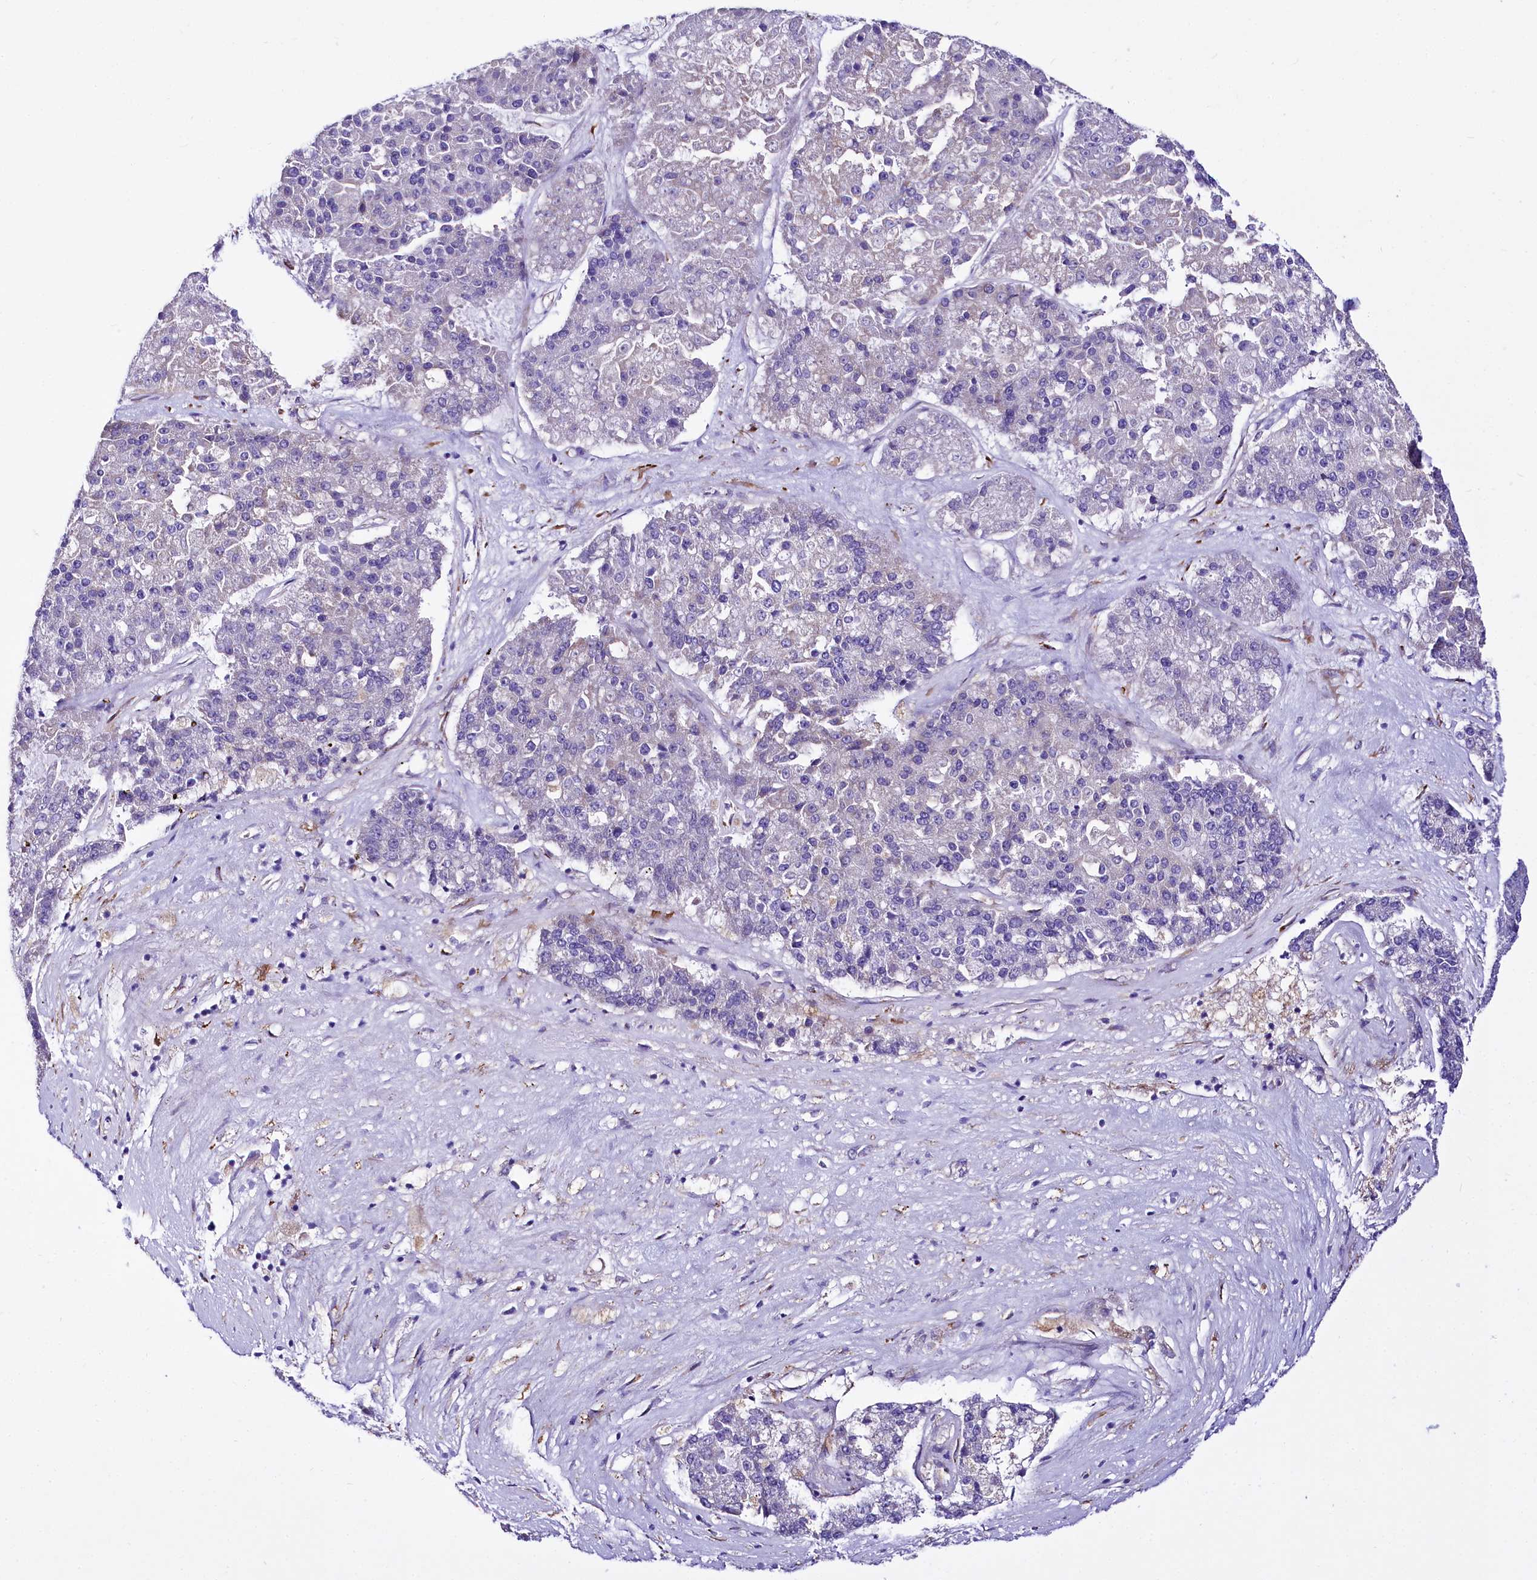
{"staining": {"intensity": "negative", "quantity": "none", "location": "none"}, "tissue": "pancreatic cancer", "cell_type": "Tumor cells", "image_type": "cancer", "snomed": [{"axis": "morphology", "description": "Adenocarcinoma, NOS"}, {"axis": "topography", "description": "Pancreas"}], "caption": "Immunohistochemistry (IHC) of human pancreatic cancer shows no positivity in tumor cells.", "gene": "A2ML1", "patient": {"sex": "male", "age": 50}}